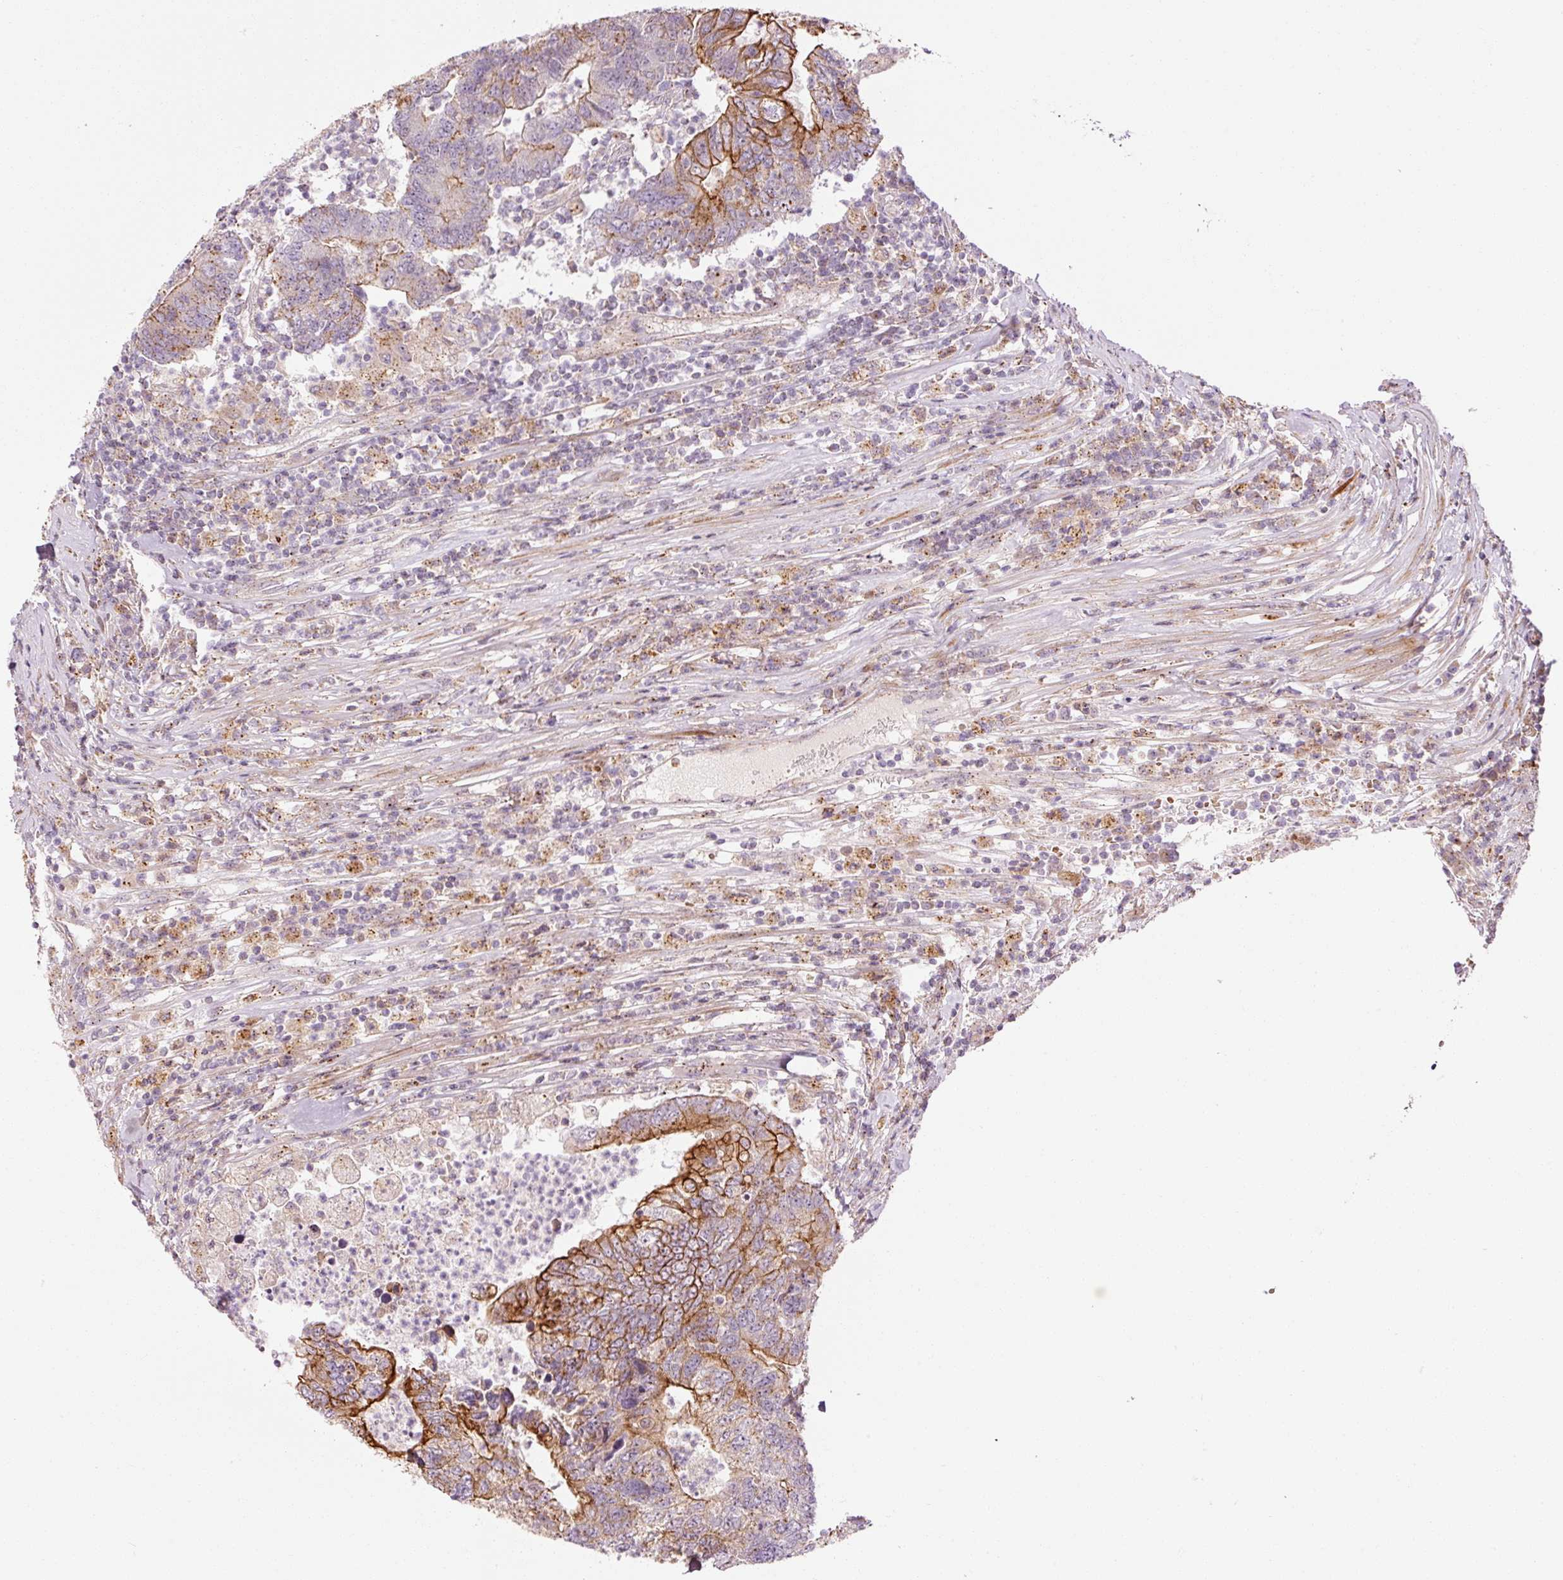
{"staining": {"intensity": "moderate", "quantity": "25%-75%", "location": "cytoplasmic/membranous"}, "tissue": "colorectal cancer", "cell_type": "Tumor cells", "image_type": "cancer", "snomed": [{"axis": "morphology", "description": "Adenocarcinoma, NOS"}, {"axis": "topography", "description": "Colon"}], "caption": "Moderate cytoplasmic/membranous staining is appreciated in approximately 25%-75% of tumor cells in colorectal adenocarcinoma. (Brightfield microscopy of DAB IHC at high magnification).", "gene": "ANKRD20A1", "patient": {"sex": "female", "age": 48}}